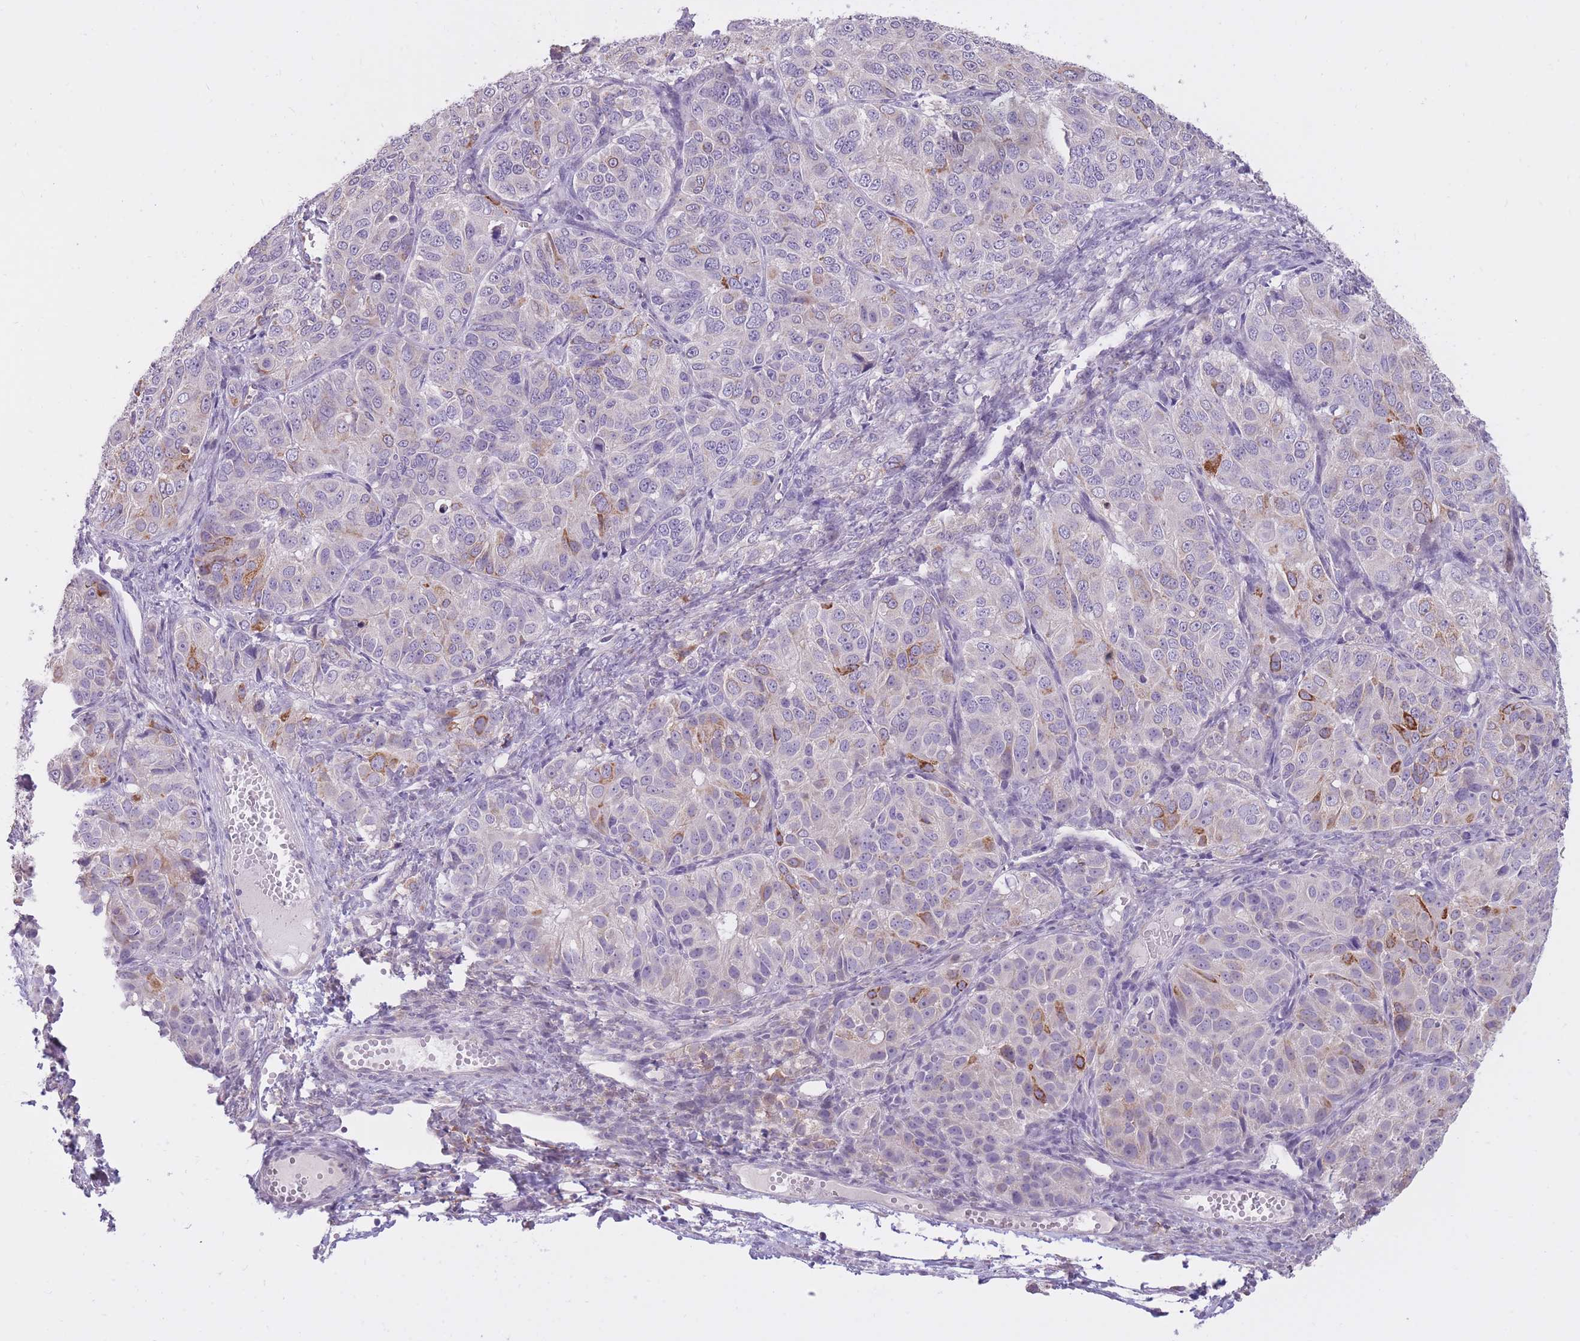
{"staining": {"intensity": "strong", "quantity": "<25%", "location": "cytoplasmic/membranous"}, "tissue": "ovarian cancer", "cell_type": "Tumor cells", "image_type": "cancer", "snomed": [{"axis": "morphology", "description": "Carcinoma, endometroid"}, {"axis": "topography", "description": "Ovary"}], "caption": "A brown stain highlights strong cytoplasmic/membranous positivity of a protein in ovarian cancer tumor cells.", "gene": "RNF170", "patient": {"sex": "female", "age": 51}}